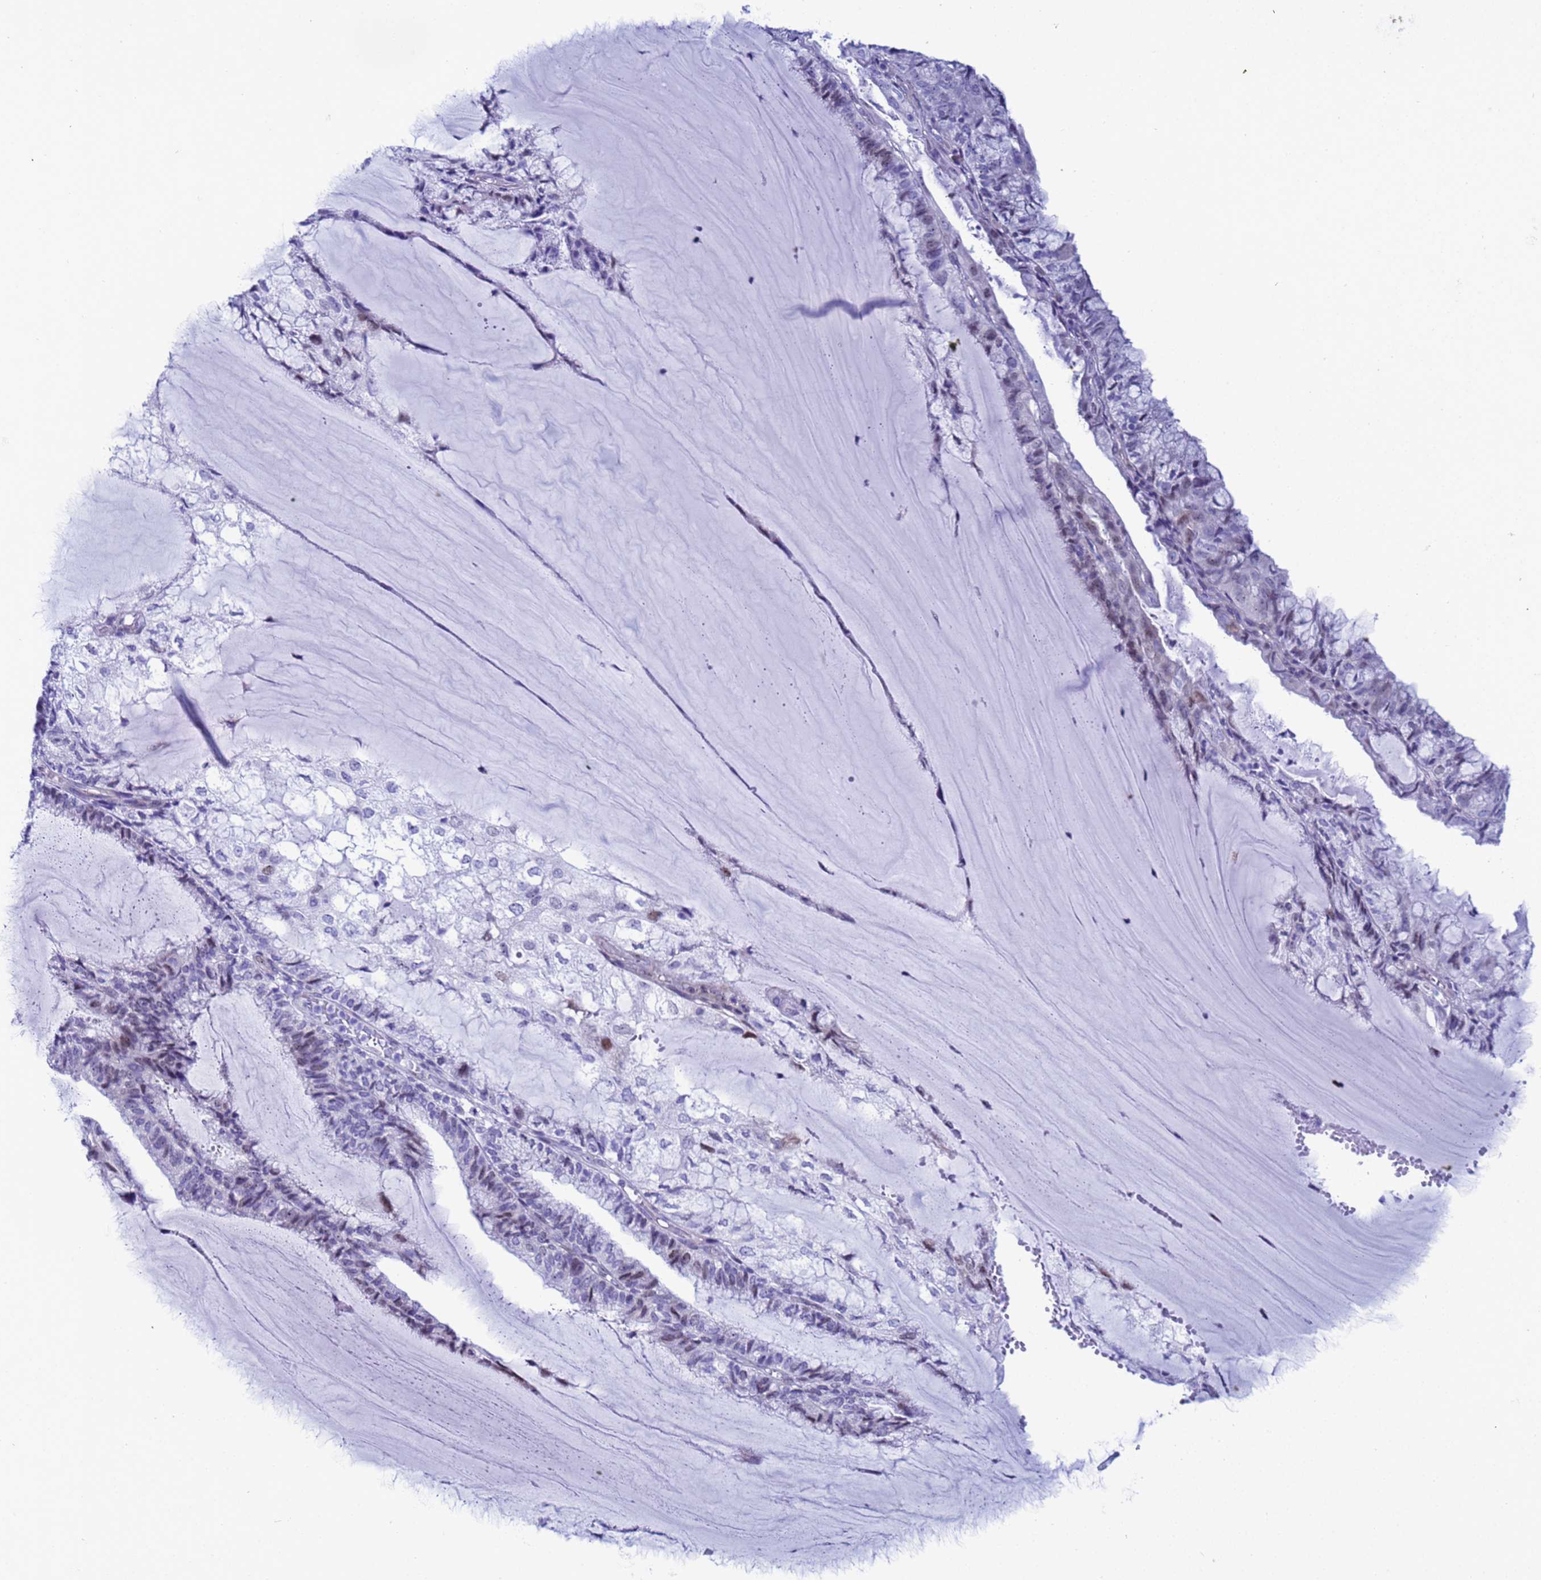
{"staining": {"intensity": "weak", "quantity": "<25%", "location": "nuclear"}, "tissue": "endometrial cancer", "cell_type": "Tumor cells", "image_type": "cancer", "snomed": [{"axis": "morphology", "description": "Adenocarcinoma, NOS"}, {"axis": "topography", "description": "Endometrium"}], "caption": "High magnification brightfield microscopy of endometrial cancer stained with DAB (3,3'-diaminobenzidine) (brown) and counterstained with hematoxylin (blue): tumor cells show no significant staining. Brightfield microscopy of IHC stained with DAB (brown) and hematoxylin (blue), captured at high magnification.", "gene": "POP5", "patient": {"sex": "female", "age": 81}}